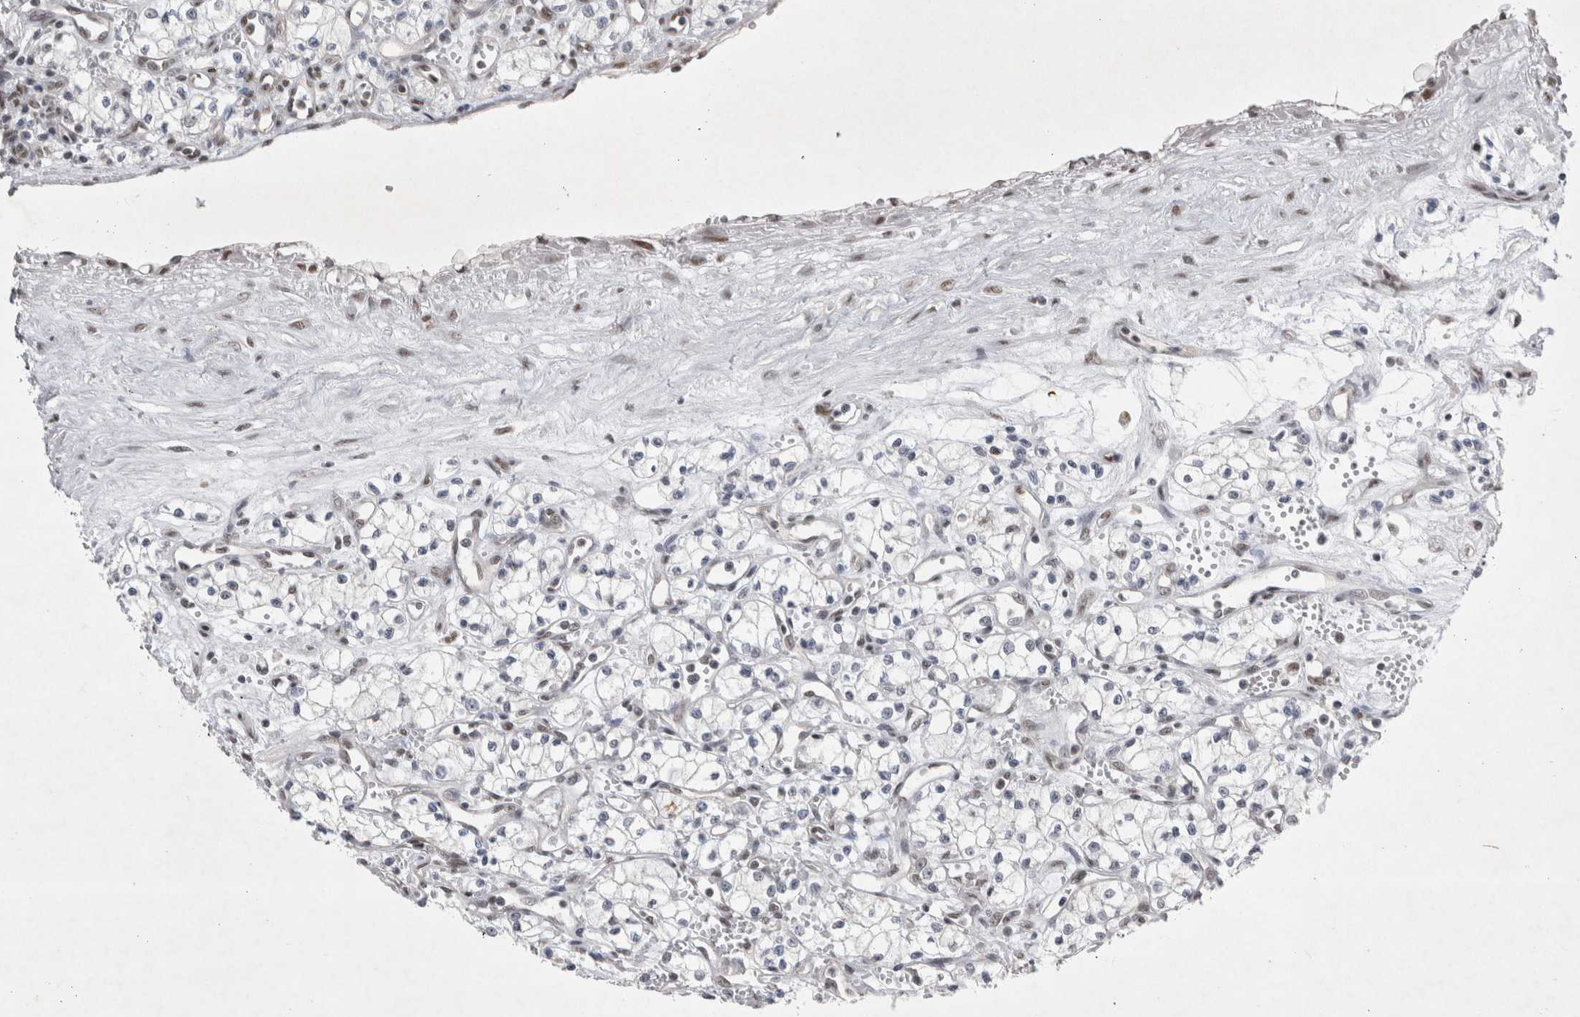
{"staining": {"intensity": "negative", "quantity": "none", "location": "none"}, "tissue": "renal cancer", "cell_type": "Tumor cells", "image_type": "cancer", "snomed": [{"axis": "morphology", "description": "Adenocarcinoma, NOS"}, {"axis": "topography", "description": "Kidney"}], "caption": "Renal cancer was stained to show a protein in brown. There is no significant positivity in tumor cells.", "gene": "RBM6", "patient": {"sex": "male", "age": 59}}